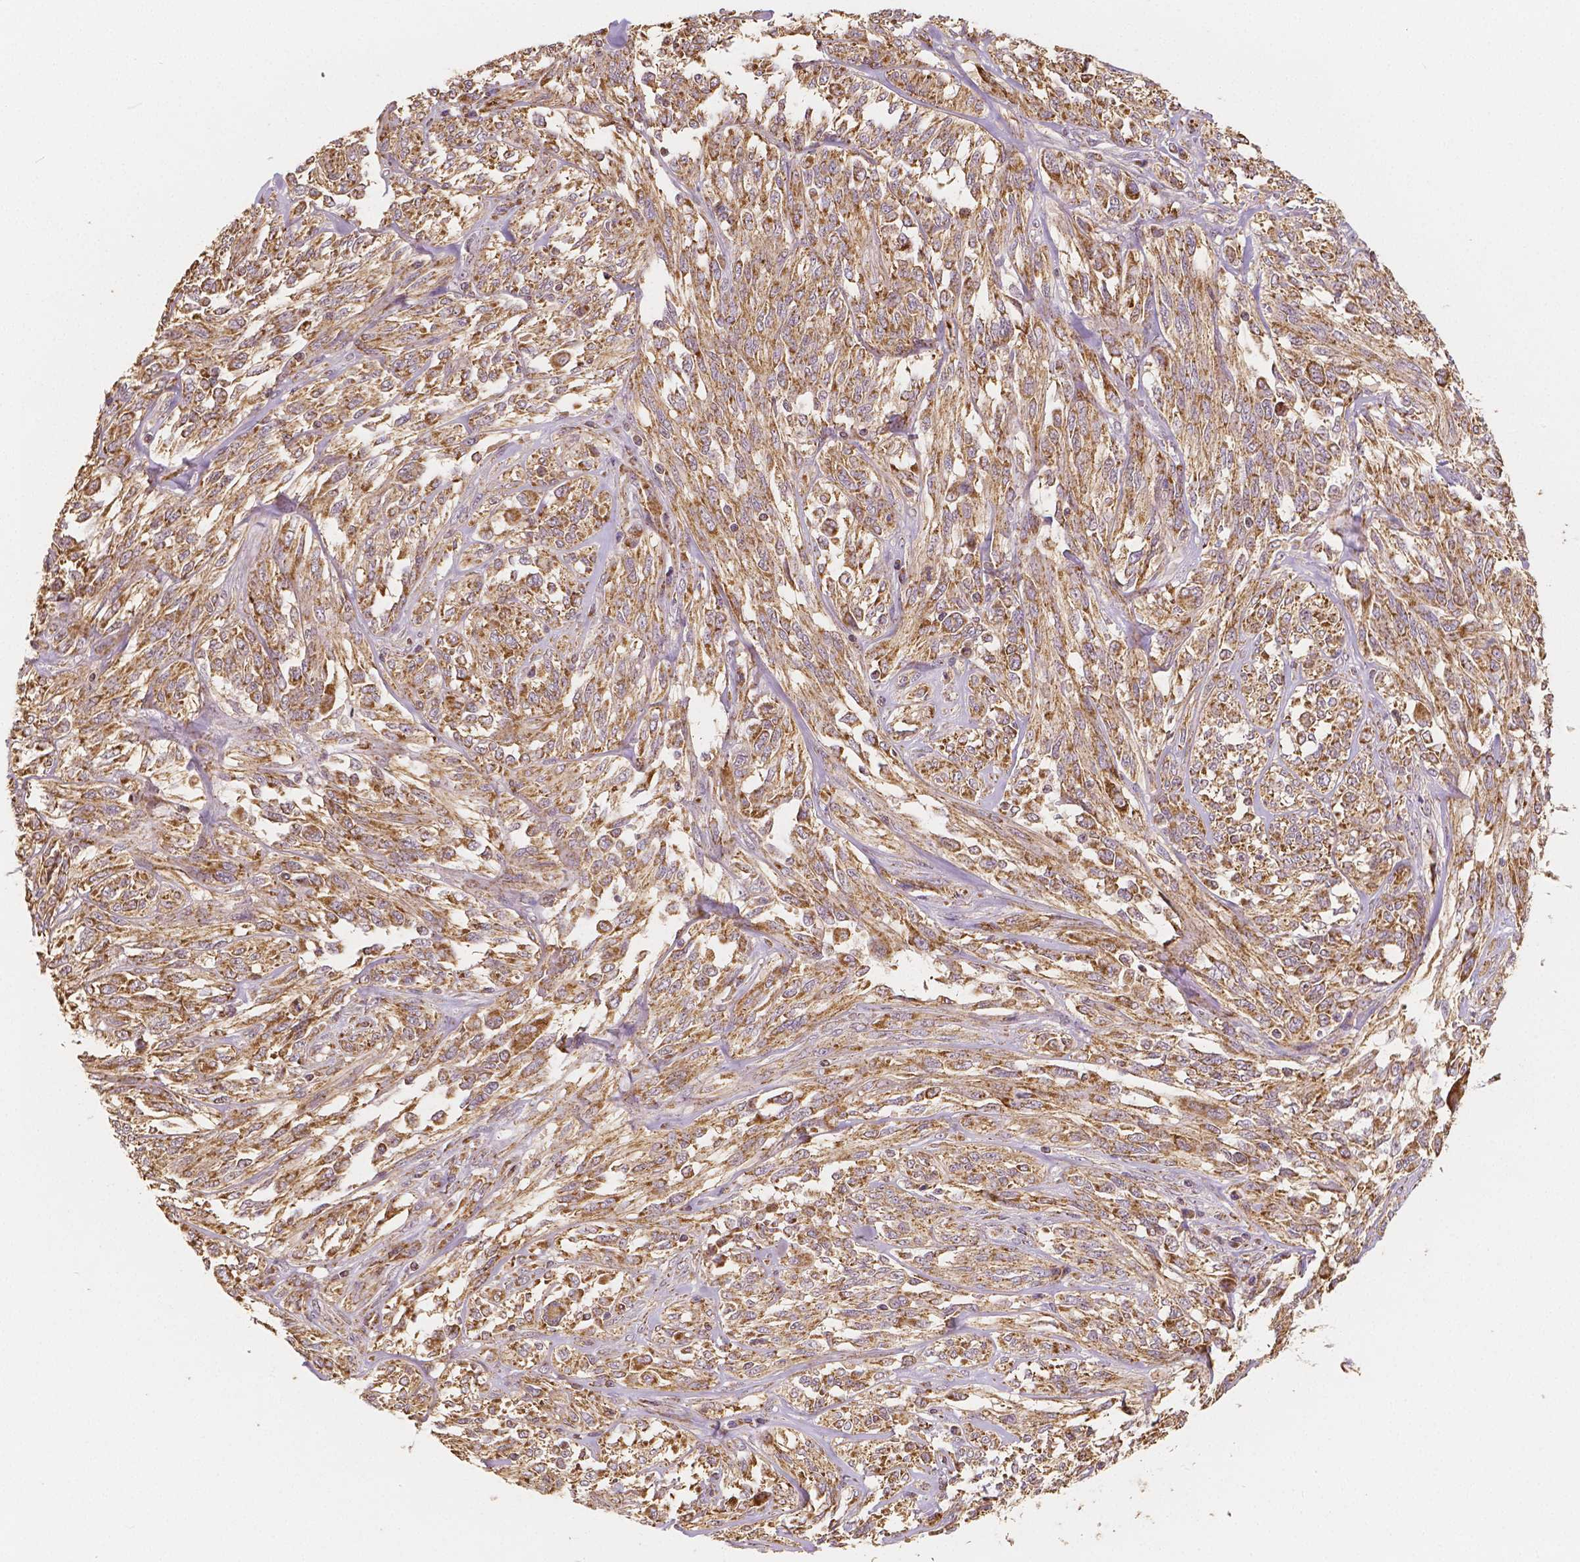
{"staining": {"intensity": "moderate", "quantity": ">75%", "location": "cytoplasmic/membranous"}, "tissue": "melanoma", "cell_type": "Tumor cells", "image_type": "cancer", "snomed": [{"axis": "morphology", "description": "Malignant melanoma, NOS"}, {"axis": "topography", "description": "Skin"}], "caption": "DAB immunohistochemical staining of melanoma displays moderate cytoplasmic/membranous protein staining in about >75% of tumor cells. (DAB (3,3'-diaminobenzidine) IHC, brown staining for protein, blue staining for nuclei).", "gene": "PEX26", "patient": {"sex": "female", "age": 91}}